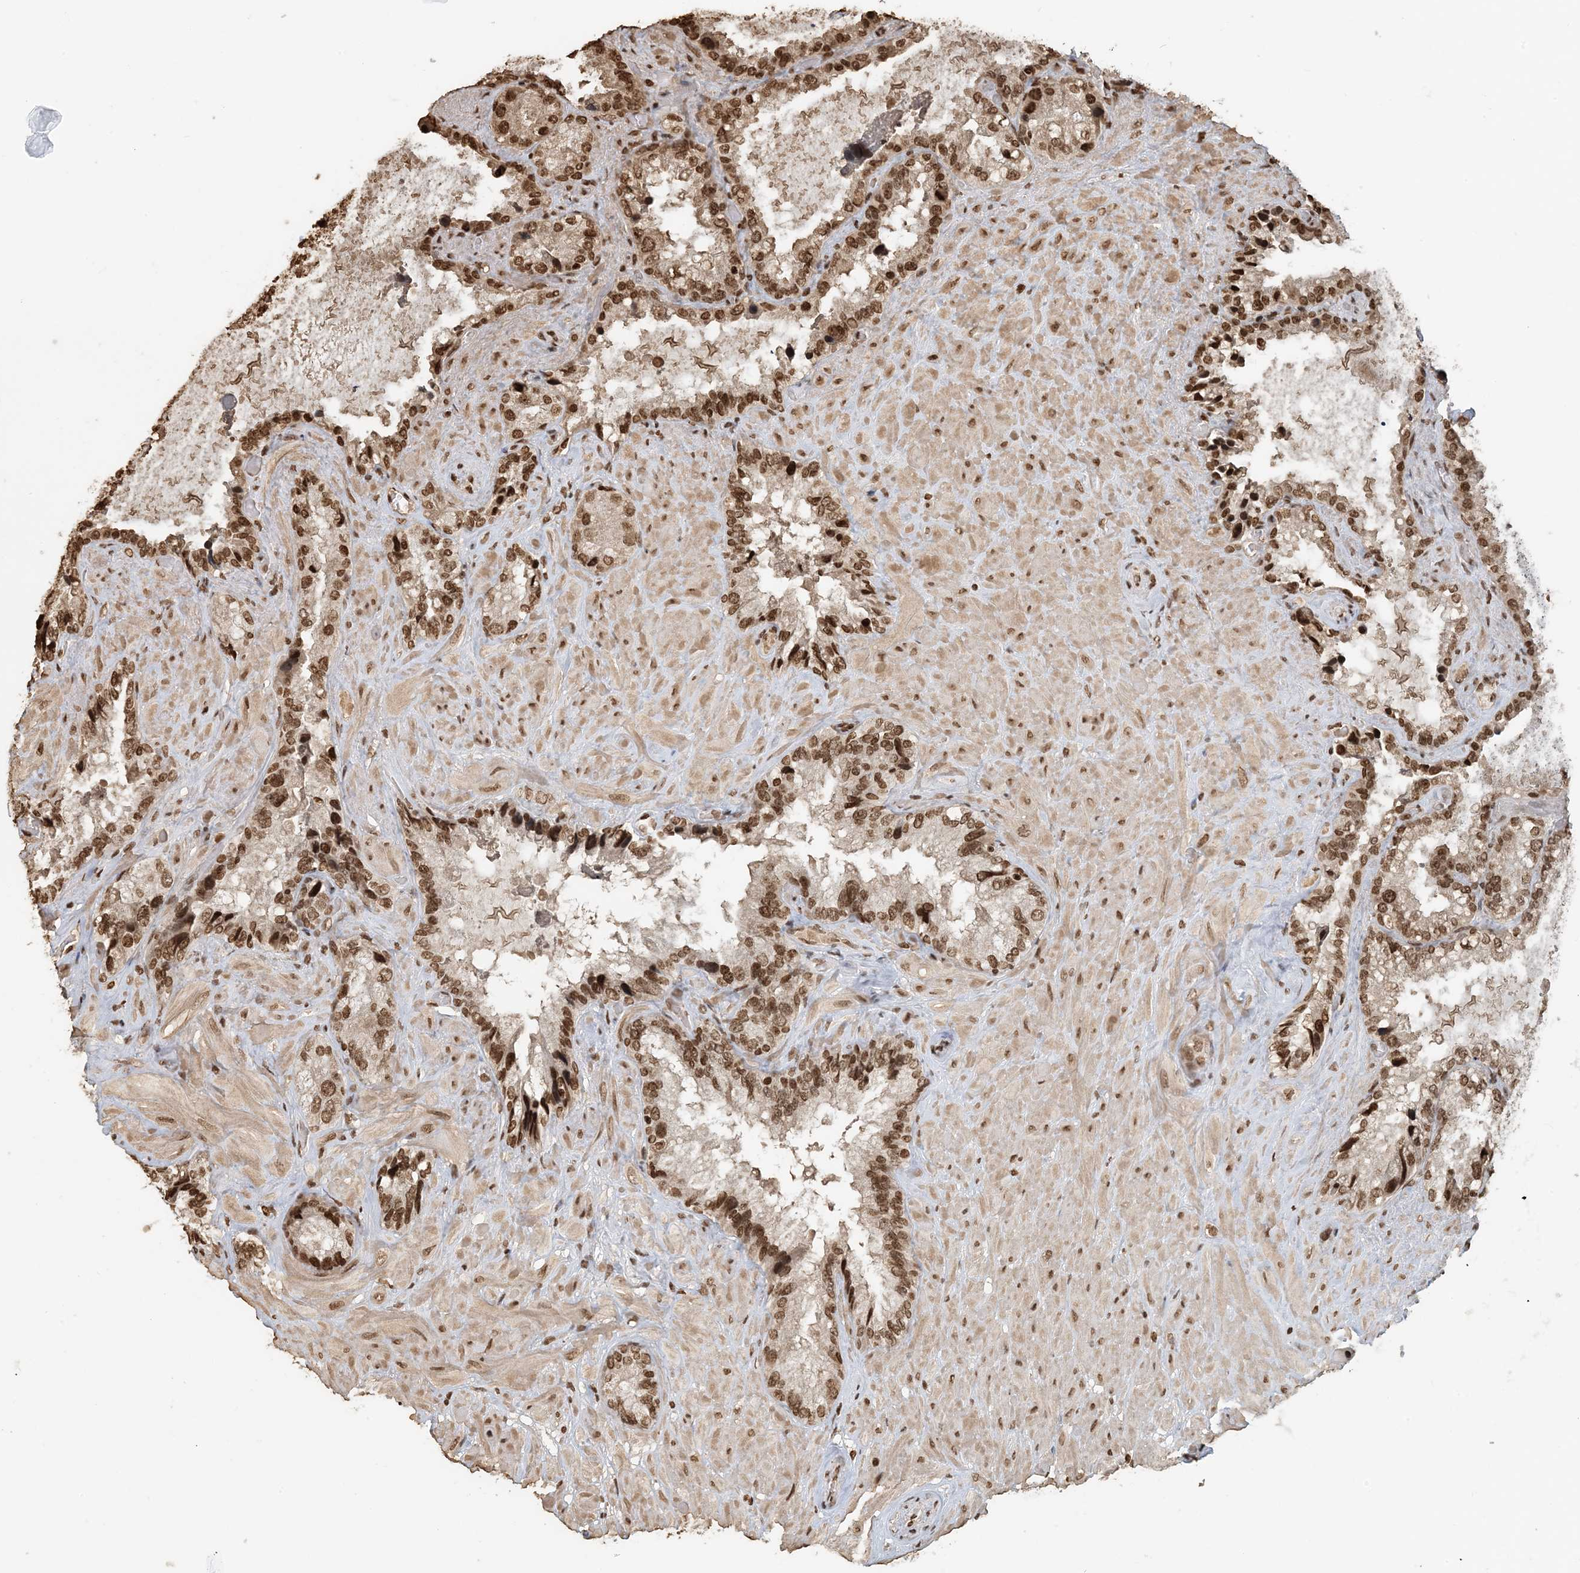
{"staining": {"intensity": "moderate", "quantity": ">75%", "location": "nuclear"}, "tissue": "seminal vesicle", "cell_type": "Glandular cells", "image_type": "normal", "snomed": [{"axis": "morphology", "description": "Normal tissue, NOS"}, {"axis": "topography", "description": "Prostate"}, {"axis": "topography", "description": "Seminal veicle"}], "caption": "Seminal vesicle stained for a protein shows moderate nuclear positivity in glandular cells. The staining was performed using DAB (3,3'-diaminobenzidine), with brown indicating positive protein expression. Nuclei are stained blue with hematoxylin.", "gene": "H3", "patient": {"sex": "male", "age": 68}}